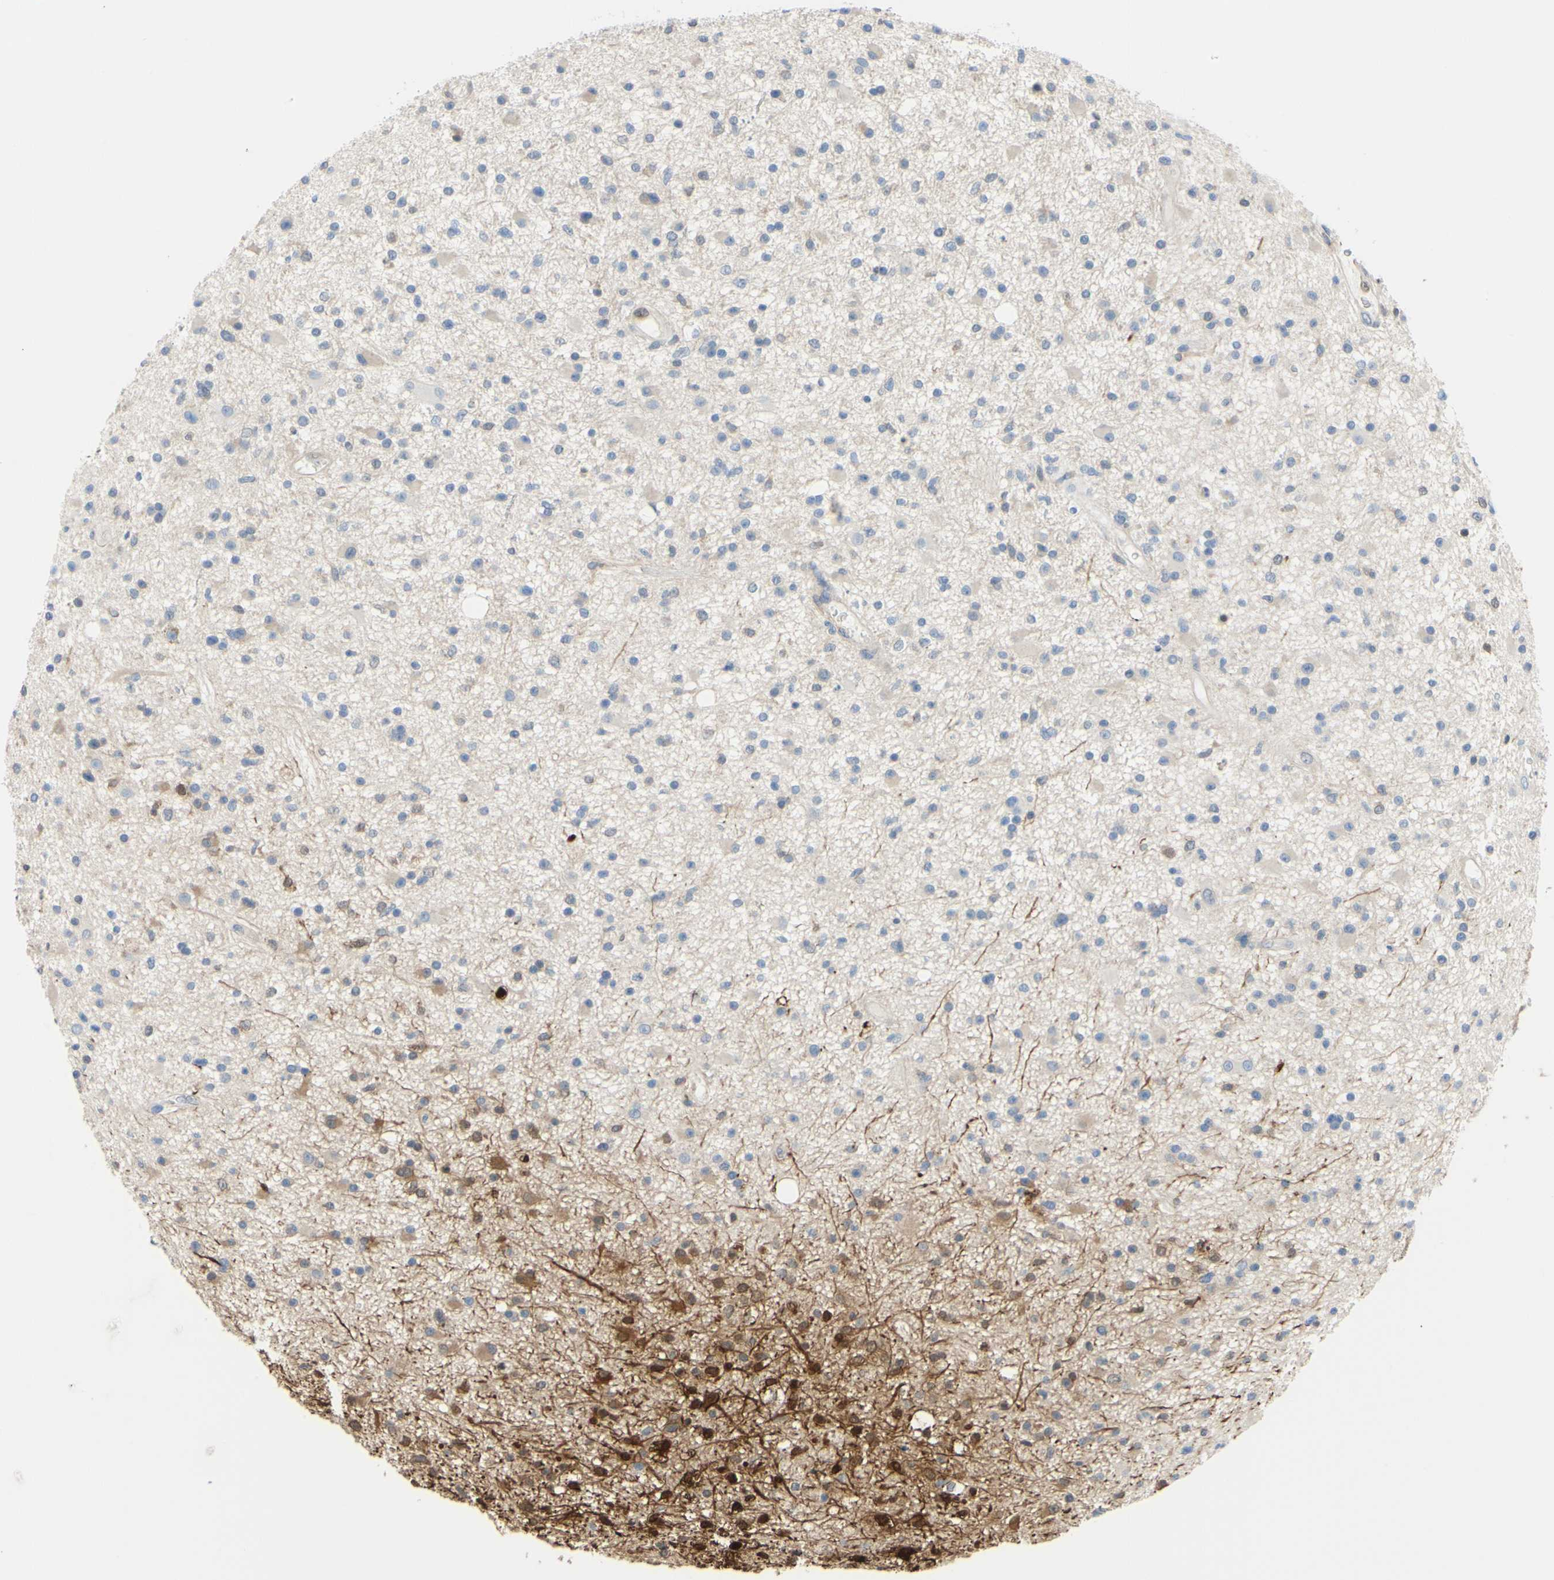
{"staining": {"intensity": "strong", "quantity": "<25%", "location": "cytoplasmic/membranous,nuclear"}, "tissue": "glioma", "cell_type": "Tumor cells", "image_type": "cancer", "snomed": [{"axis": "morphology", "description": "Glioma, malignant, High grade"}, {"axis": "topography", "description": "Brain"}], "caption": "This is an image of IHC staining of glioma, which shows strong positivity in the cytoplasmic/membranous and nuclear of tumor cells.", "gene": "UPK3B", "patient": {"sex": "male", "age": 33}}